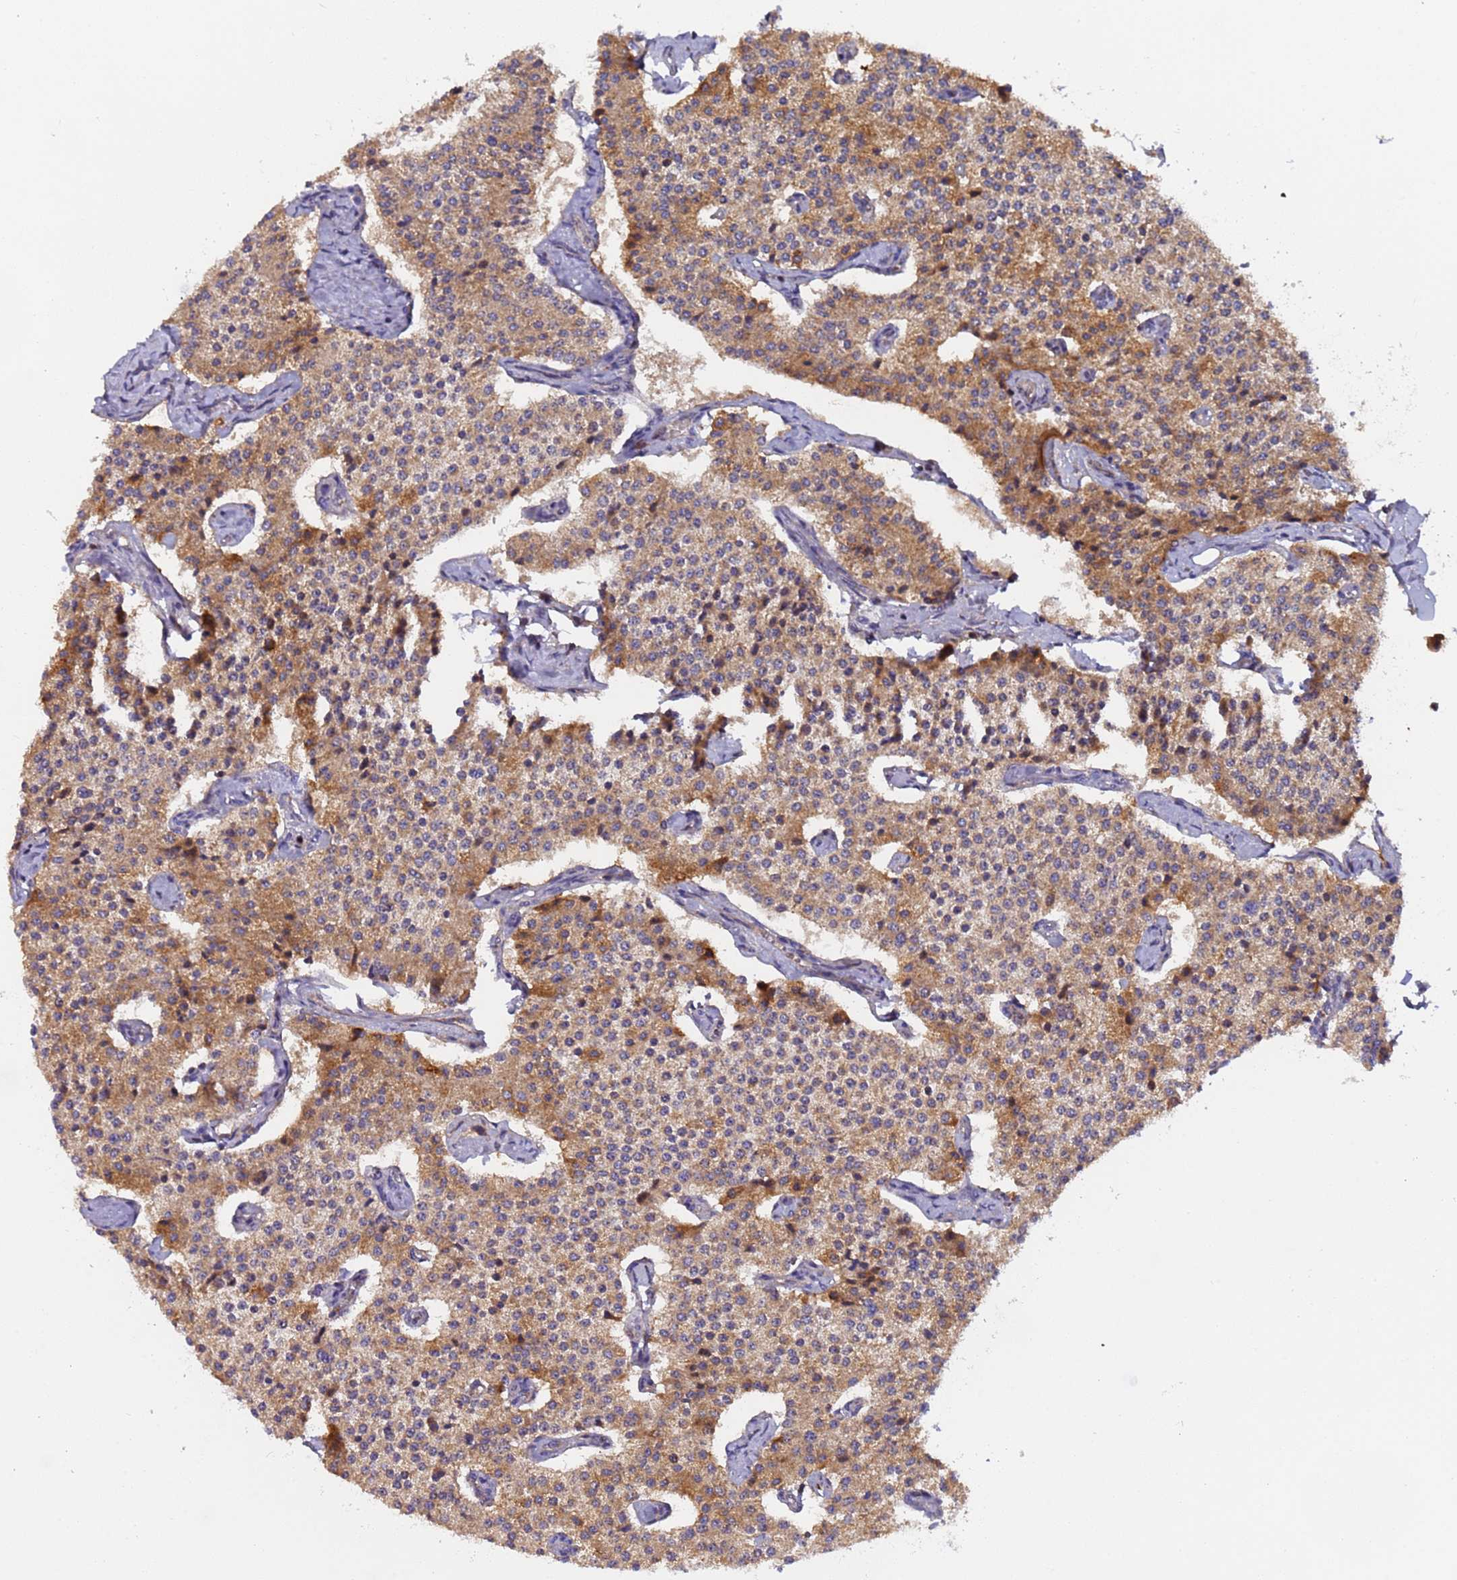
{"staining": {"intensity": "moderate", "quantity": ">75%", "location": "cytoplasmic/membranous"}, "tissue": "carcinoid", "cell_type": "Tumor cells", "image_type": "cancer", "snomed": [{"axis": "morphology", "description": "Carcinoid, malignant, NOS"}, {"axis": "topography", "description": "Colon"}], "caption": "Human carcinoid stained with a protein marker exhibits moderate staining in tumor cells.", "gene": "TMEM126A", "patient": {"sex": "female", "age": 52}}